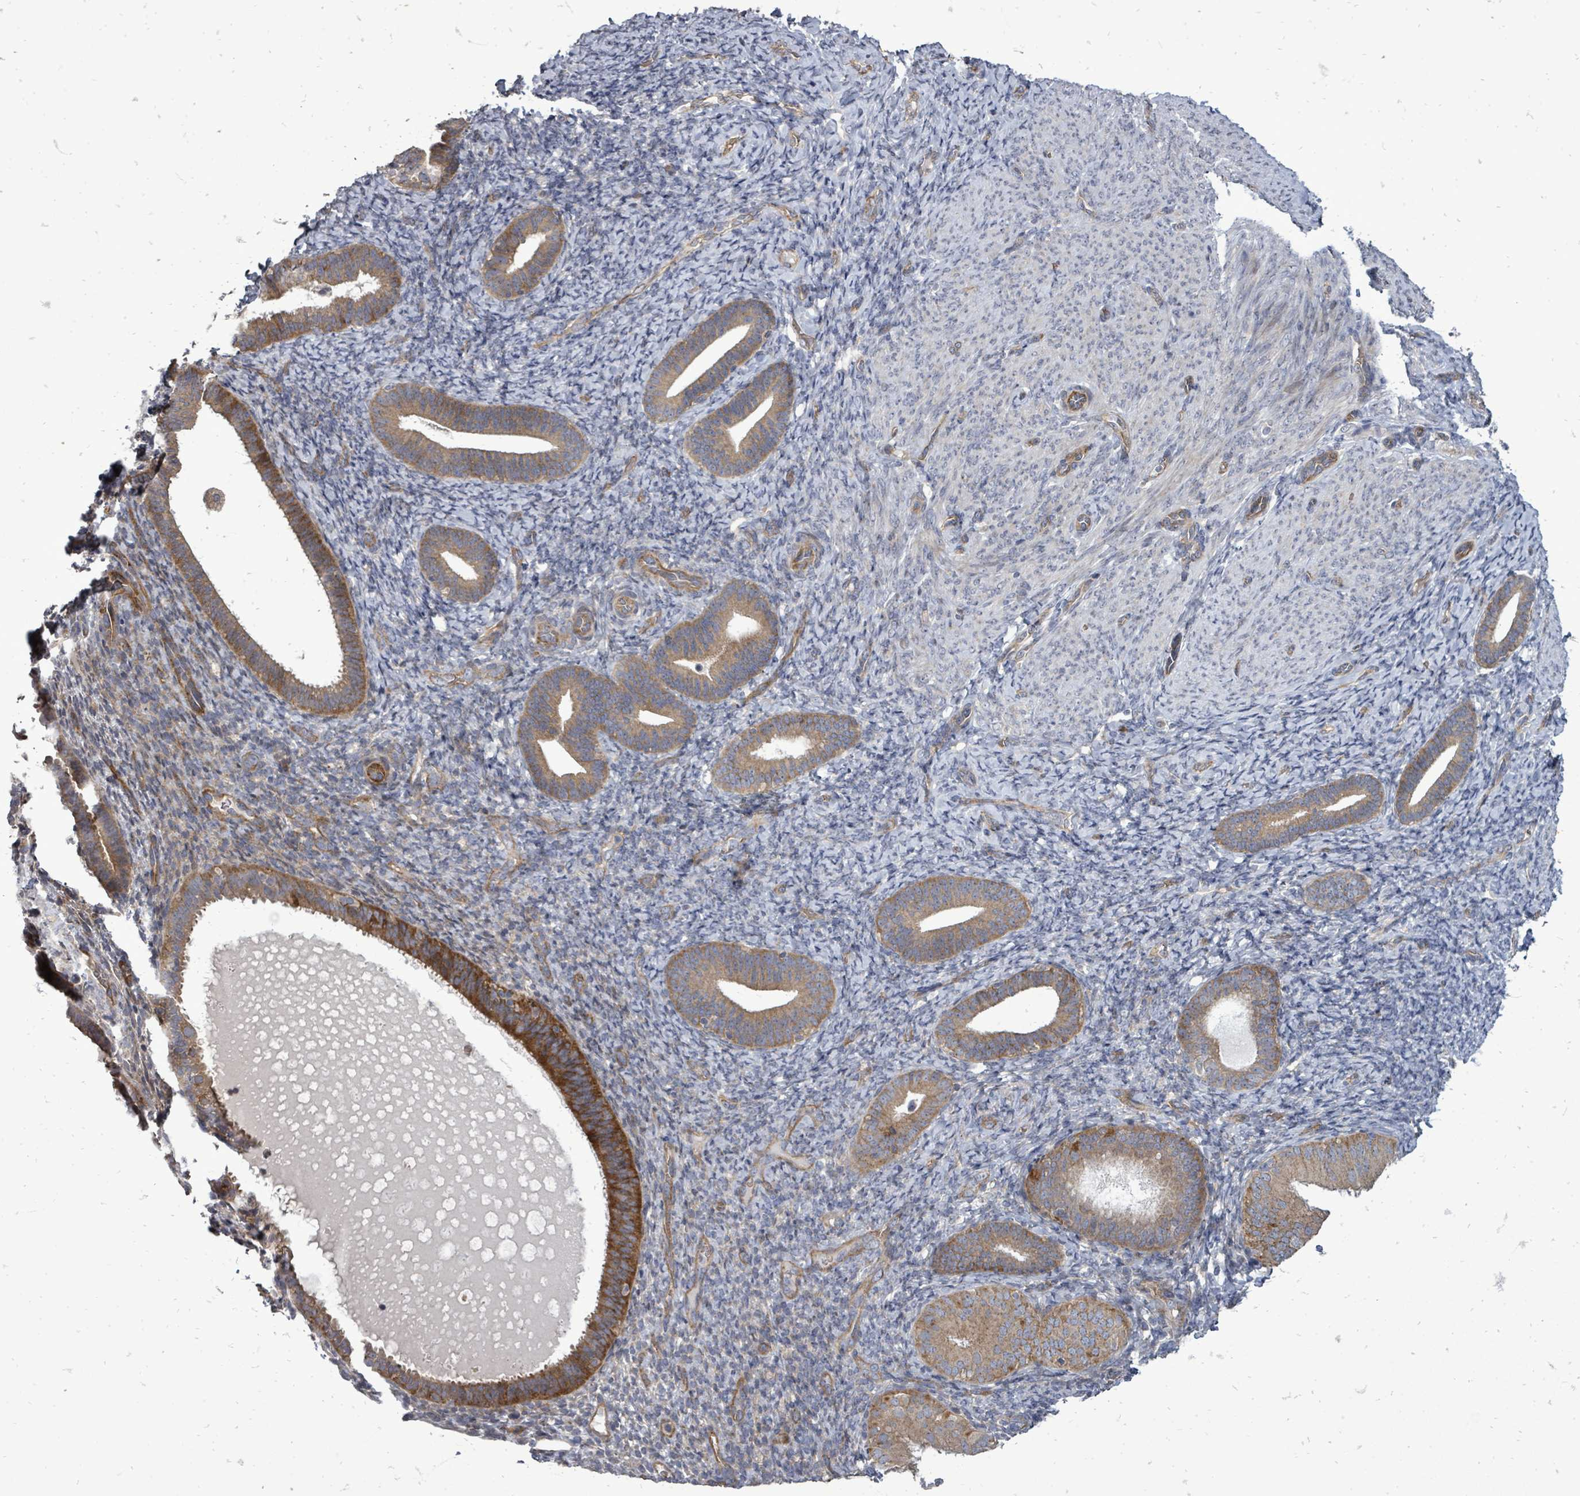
{"staining": {"intensity": "negative", "quantity": "none", "location": "none"}, "tissue": "endometrium", "cell_type": "Cells in endometrial stroma", "image_type": "normal", "snomed": [{"axis": "morphology", "description": "Normal tissue, NOS"}, {"axis": "topography", "description": "Endometrium"}], "caption": "Immunohistochemistry of benign human endometrium demonstrates no expression in cells in endometrial stroma. (Stains: DAB (3,3'-diaminobenzidine) IHC with hematoxylin counter stain, Microscopy: brightfield microscopy at high magnification).", "gene": "RALGAPB", "patient": {"sex": "female", "age": 65}}